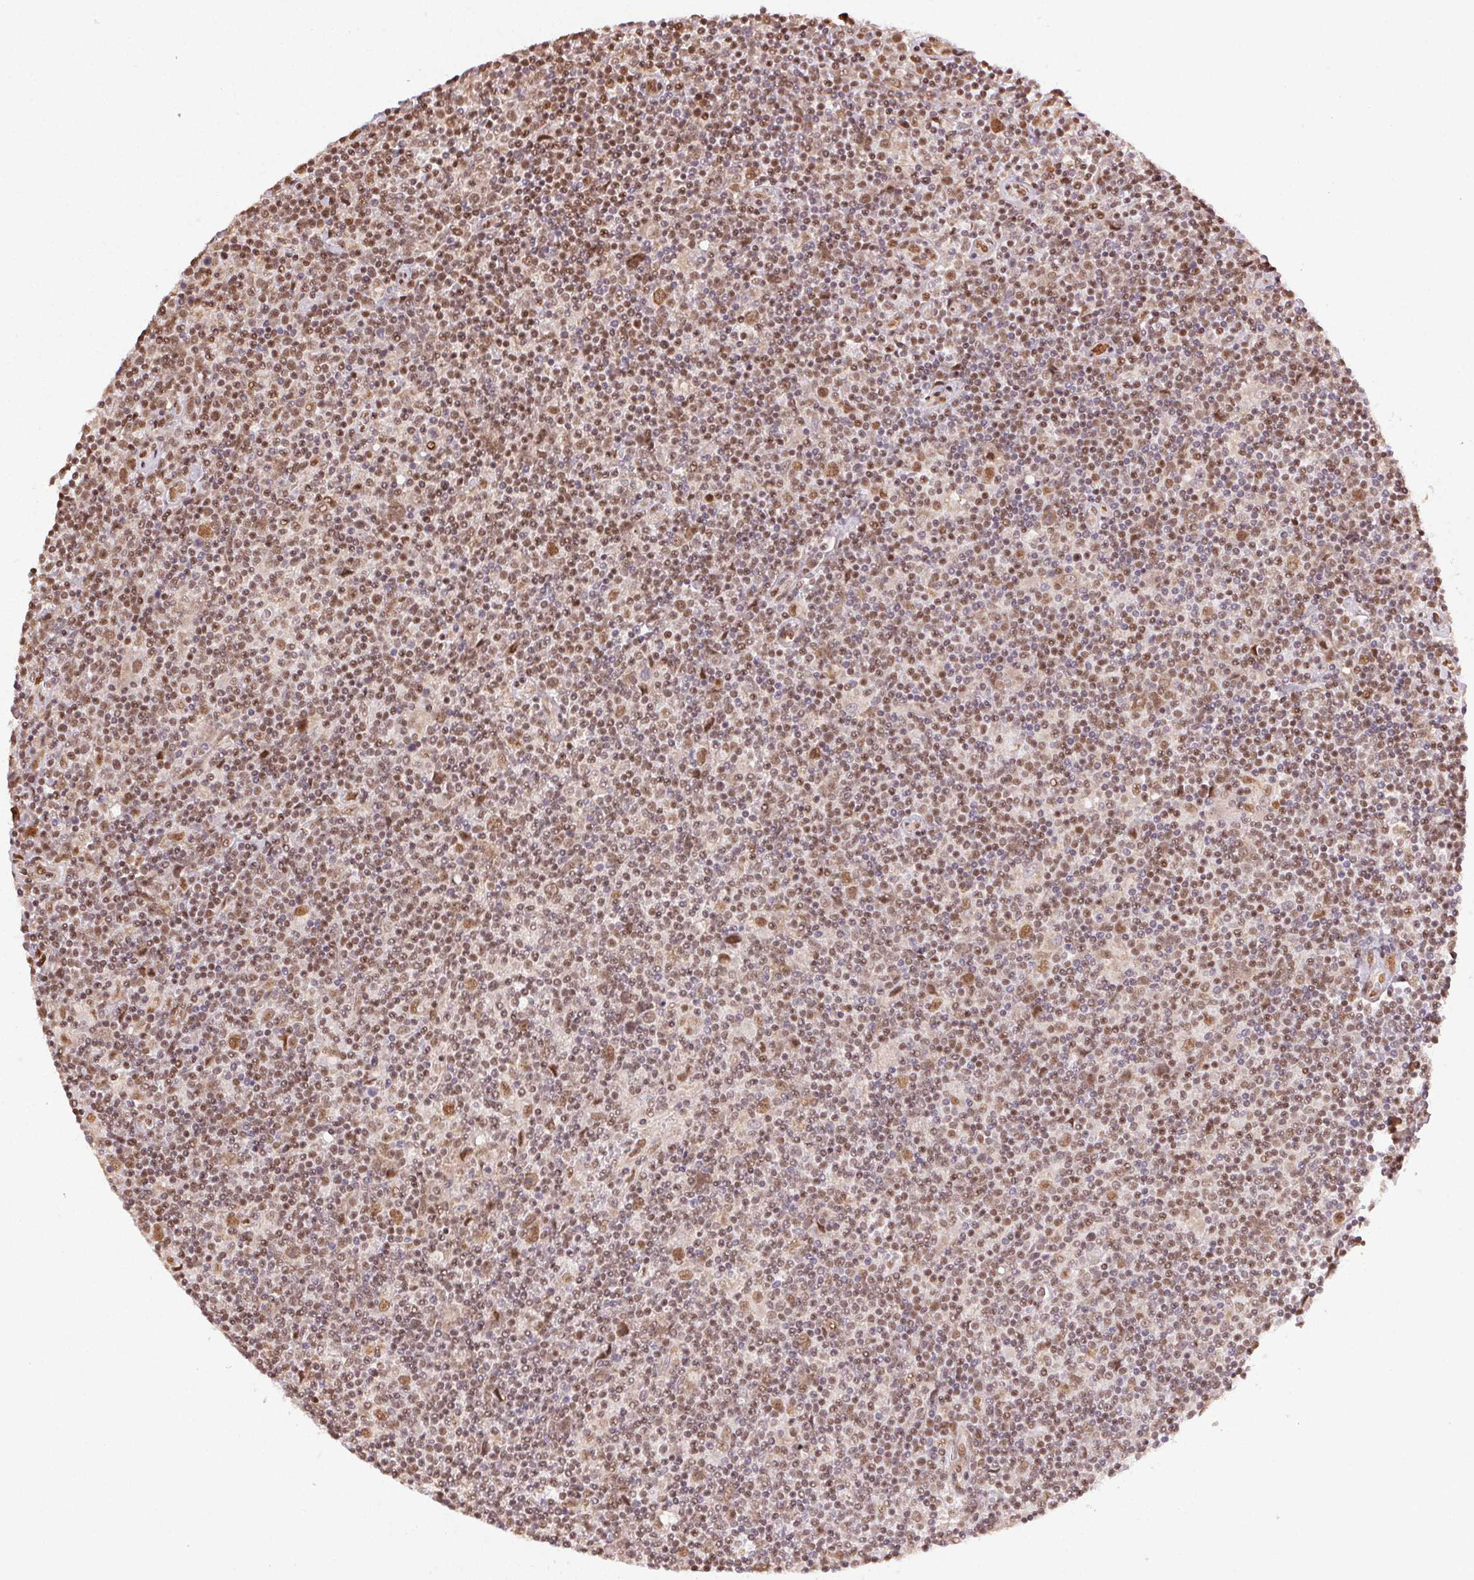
{"staining": {"intensity": "moderate", "quantity": "25%-75%", "location": "nuclear"}, "tissue": "lymphoma", "cell_type": "Tumor cells", "image_type": "cancer", "snomed": [{"axis": "morphology", "description": "Hodgkin's disease, NOS"}, {"axis": "topography", "description": "Lymph node"}], "caption": "Lymphoma stained for a protein shows moderate nuclear positivity in tumor cells.", "gene": "TREML4", "patient": {"sex": "male", "age": 40}}